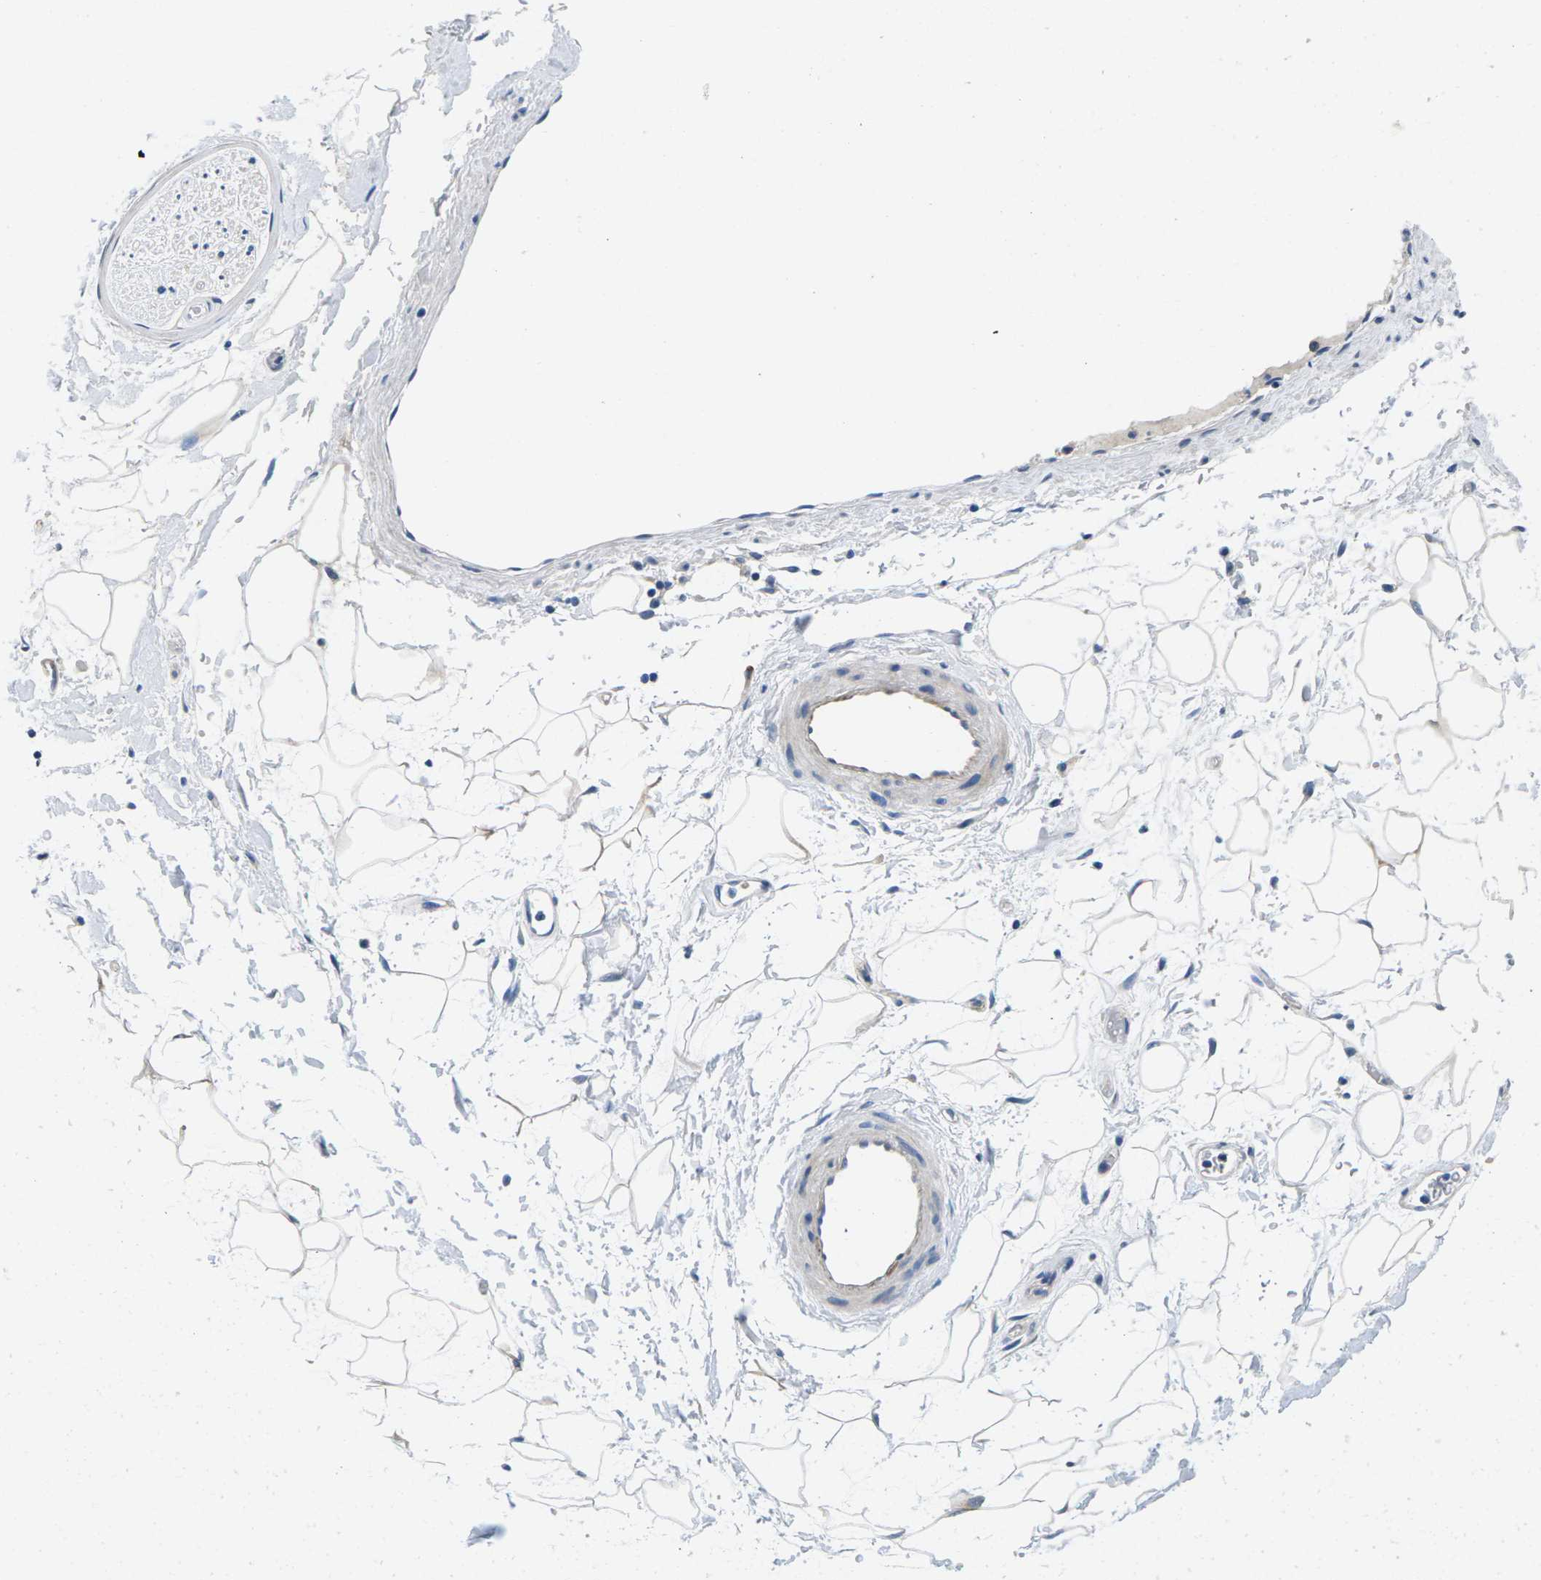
{"staining": {"intensity": "negative", "quantity": "none", "location": "none"}, "tissue": "adipose tissue", "cell_type": "Adipocytes", "image_type": "normal", "snomed": [{"axis": "morphology", "description": "Normal tissue, NOS"}, {"axis": "topography", "description": "Soft tissue"}], "caption": "This is a micrograph of immunohistochemistry (IHC) staining of benign adipose tissue, which shows no staining in adipocytes.", "gene": "TSPAN2", "patient": {"sex": "male", "age": 72}}